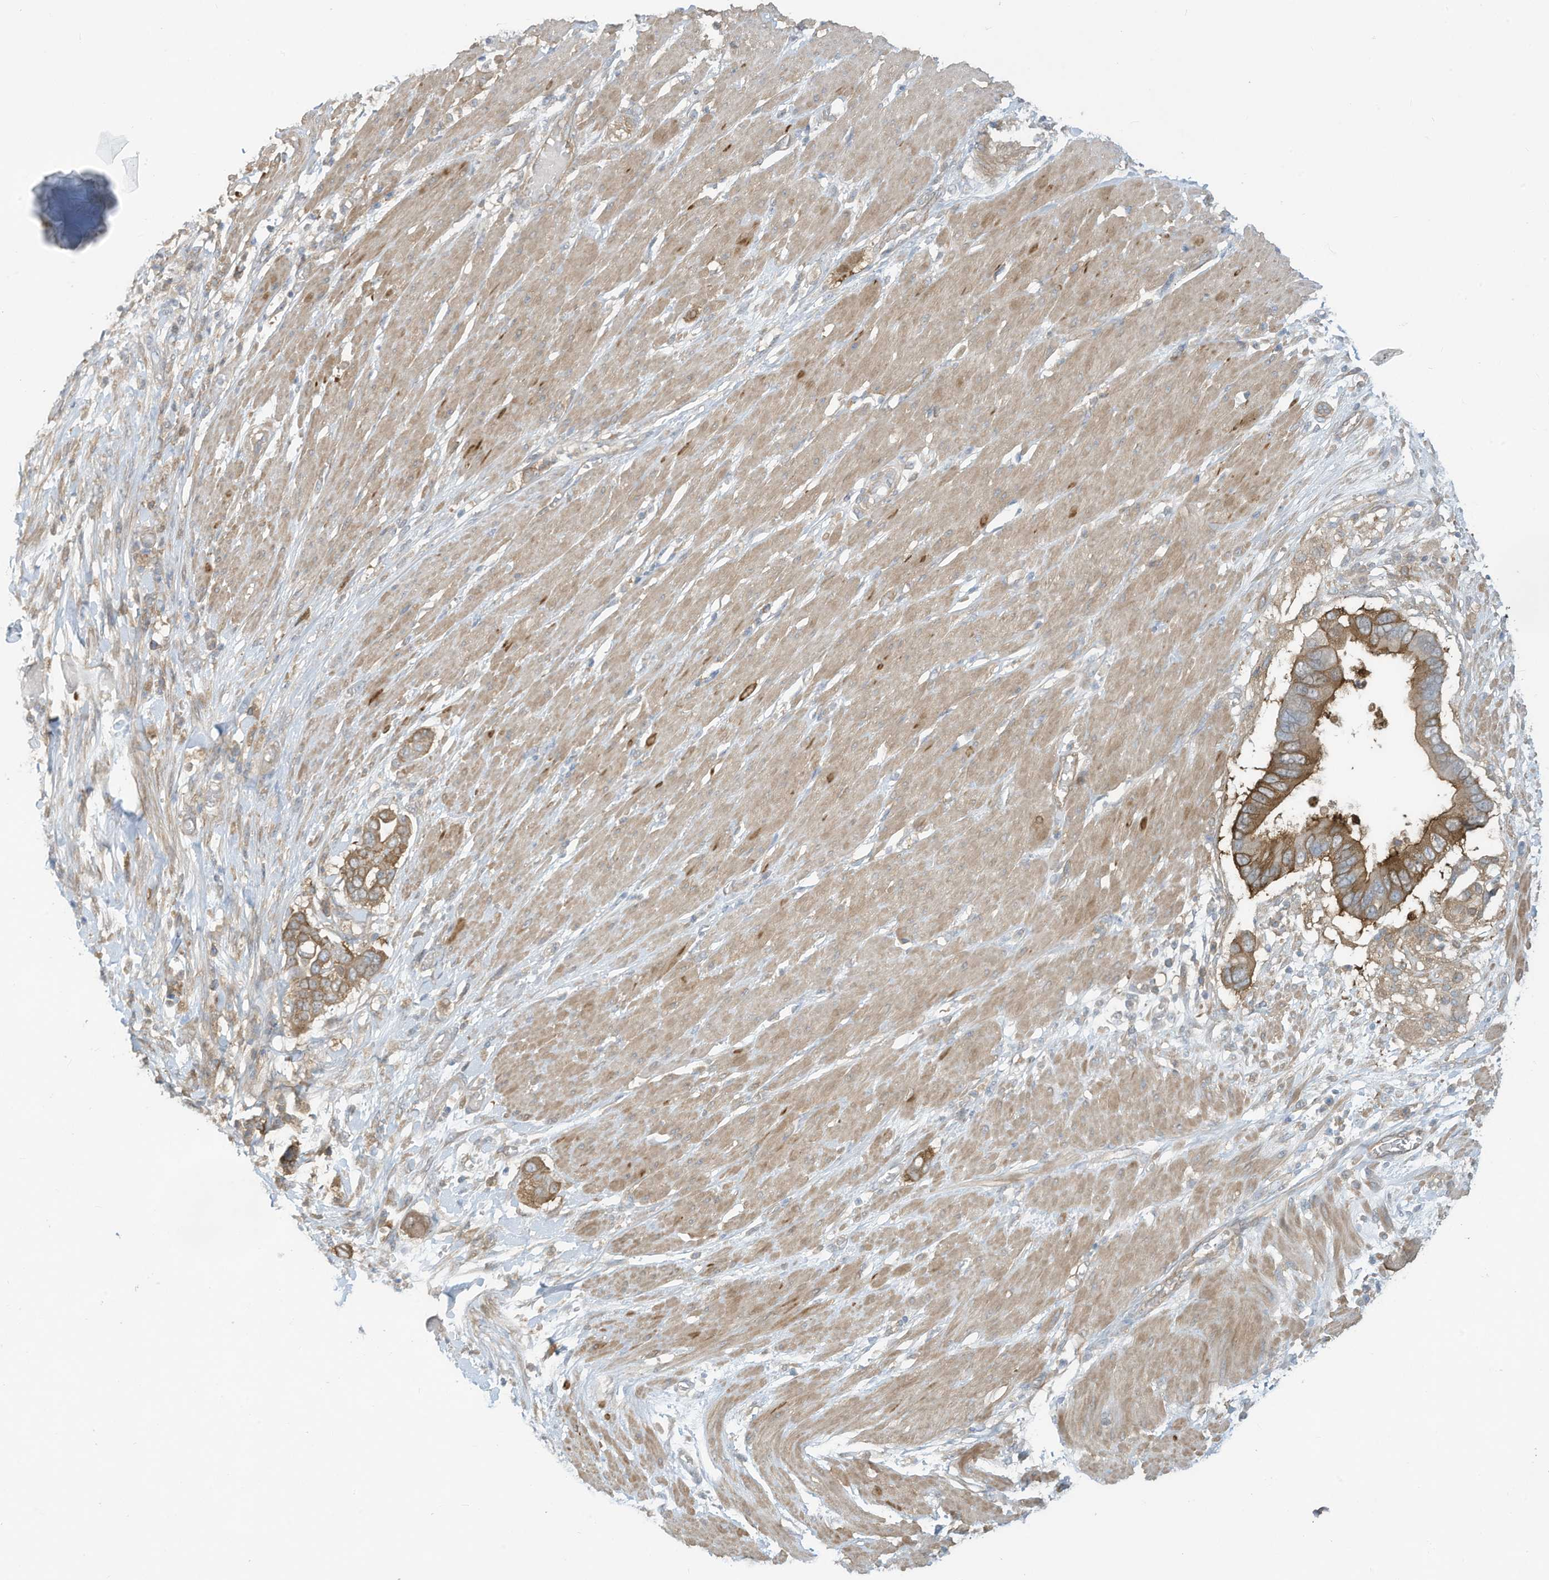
{"staining": {"intensity": "moderate", "quantity": ">75%", "location": "cytoplasmic/membranous"}, "tissue": "pancreatic cancer", "cell_type": "Tumor cells", "image_type": "cancer", "snomed": [{"axis": "morphology", "description": "Adenocarcinoma, NOS"}, {"axis": "topography", "description": "Pancreas"}], "caption": "DAB immunohistochemical staining of pancreatic cancer shows moderate cytoplasmic/membranous protein expression in about >75% of tumor cells.", "gene": "ADI1", "patient": {"sex": "male", "age": 68}}